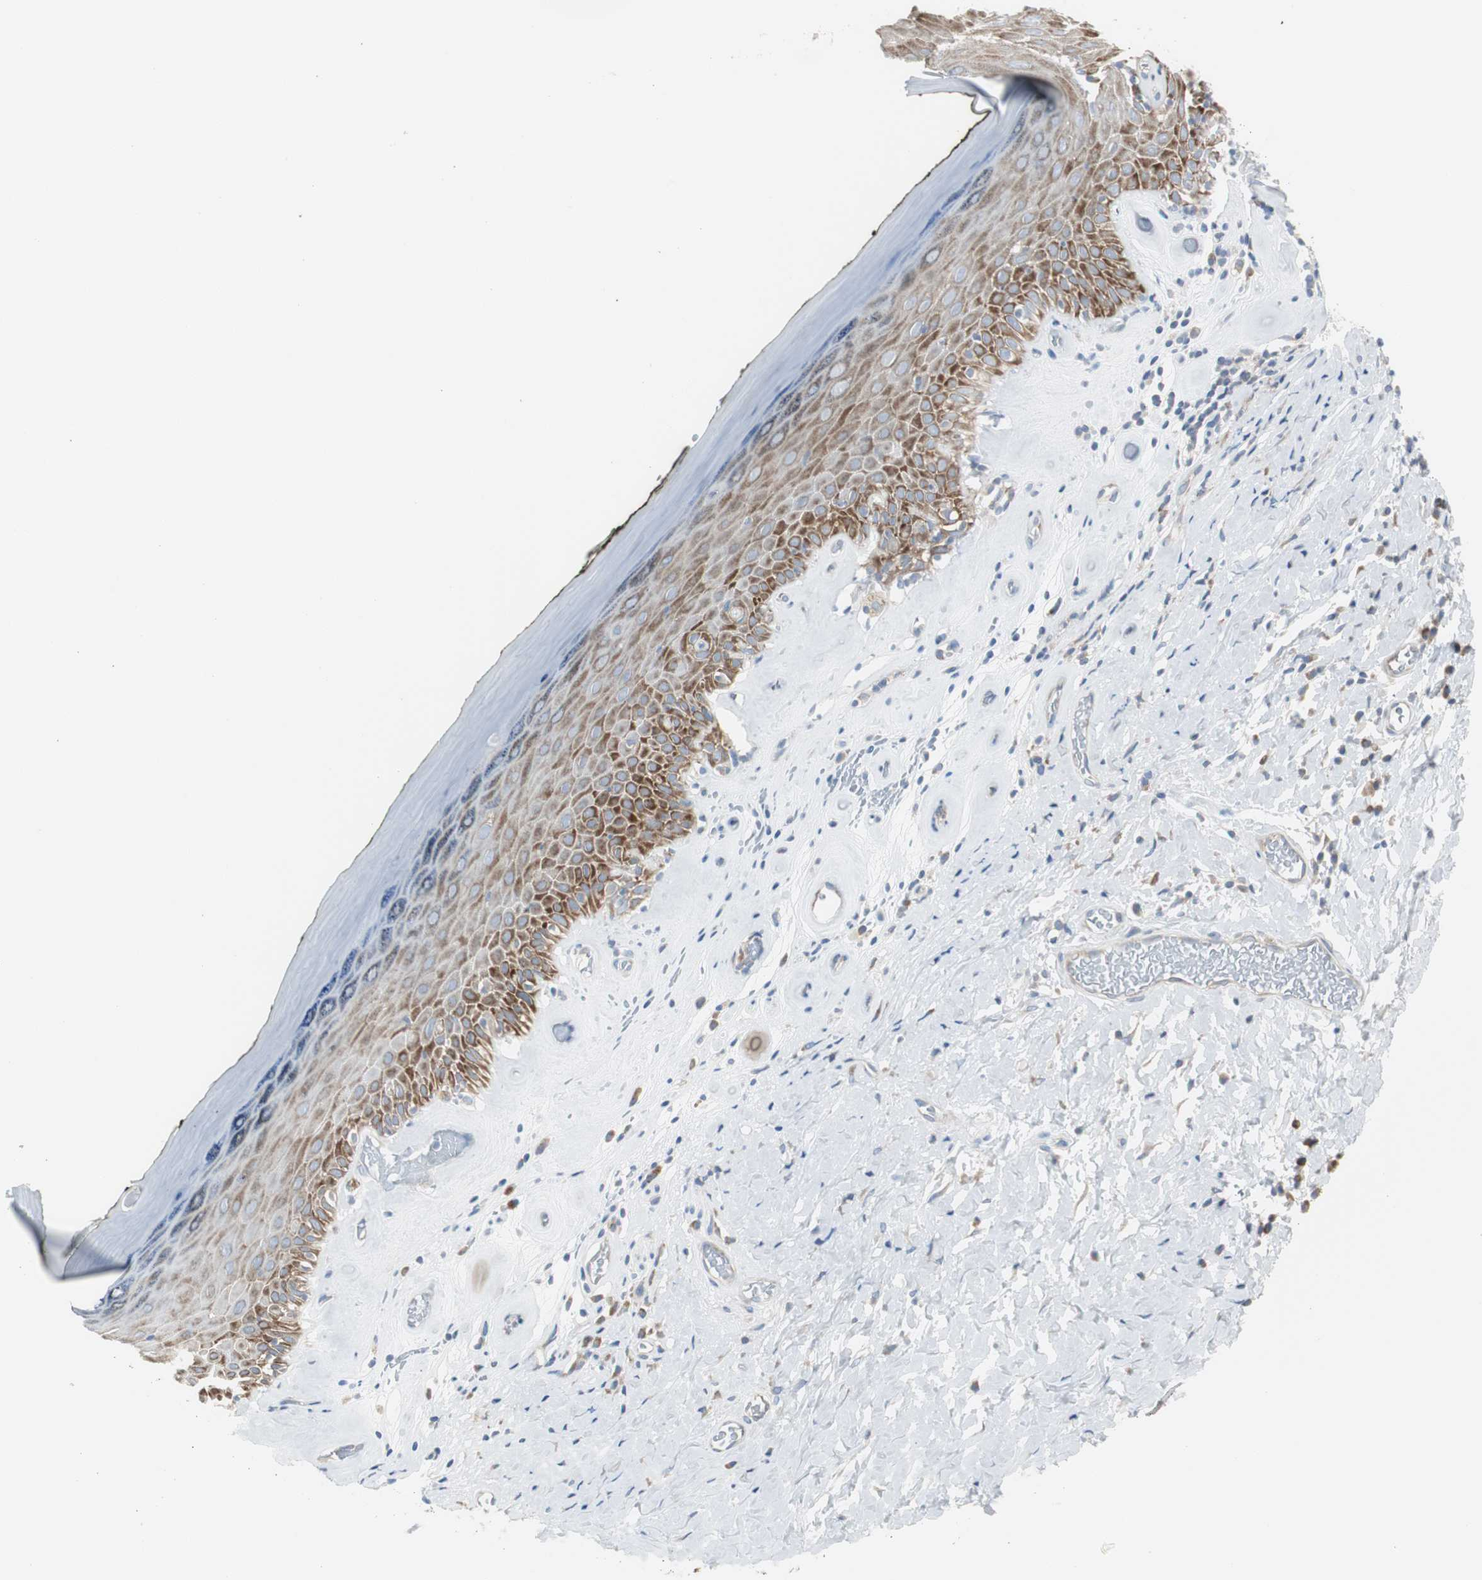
{"staining": {"intensity": "strong", "quantity": ">75%", "location": "cytoplasmic/membranous"}, "tissue": "skin", "cell_type": "Epidermal cells", "image_type": "normal", "snomed": [{"axis": "morphology", "description": "Normal tissue, NOS"}, {"axis": "morphology", "description": "Inflammation, NOS"}, {"axis": "topography", "description": "Vulva"}], "caption": "This histopathology image exhibits immunohistochemistry staining of benign skin, with high strong cytoplasmic/membranous positivity in about >75% of epidermal cells.", "gene": "RPS12", "patient": {"sex": "female", "age": 84}}